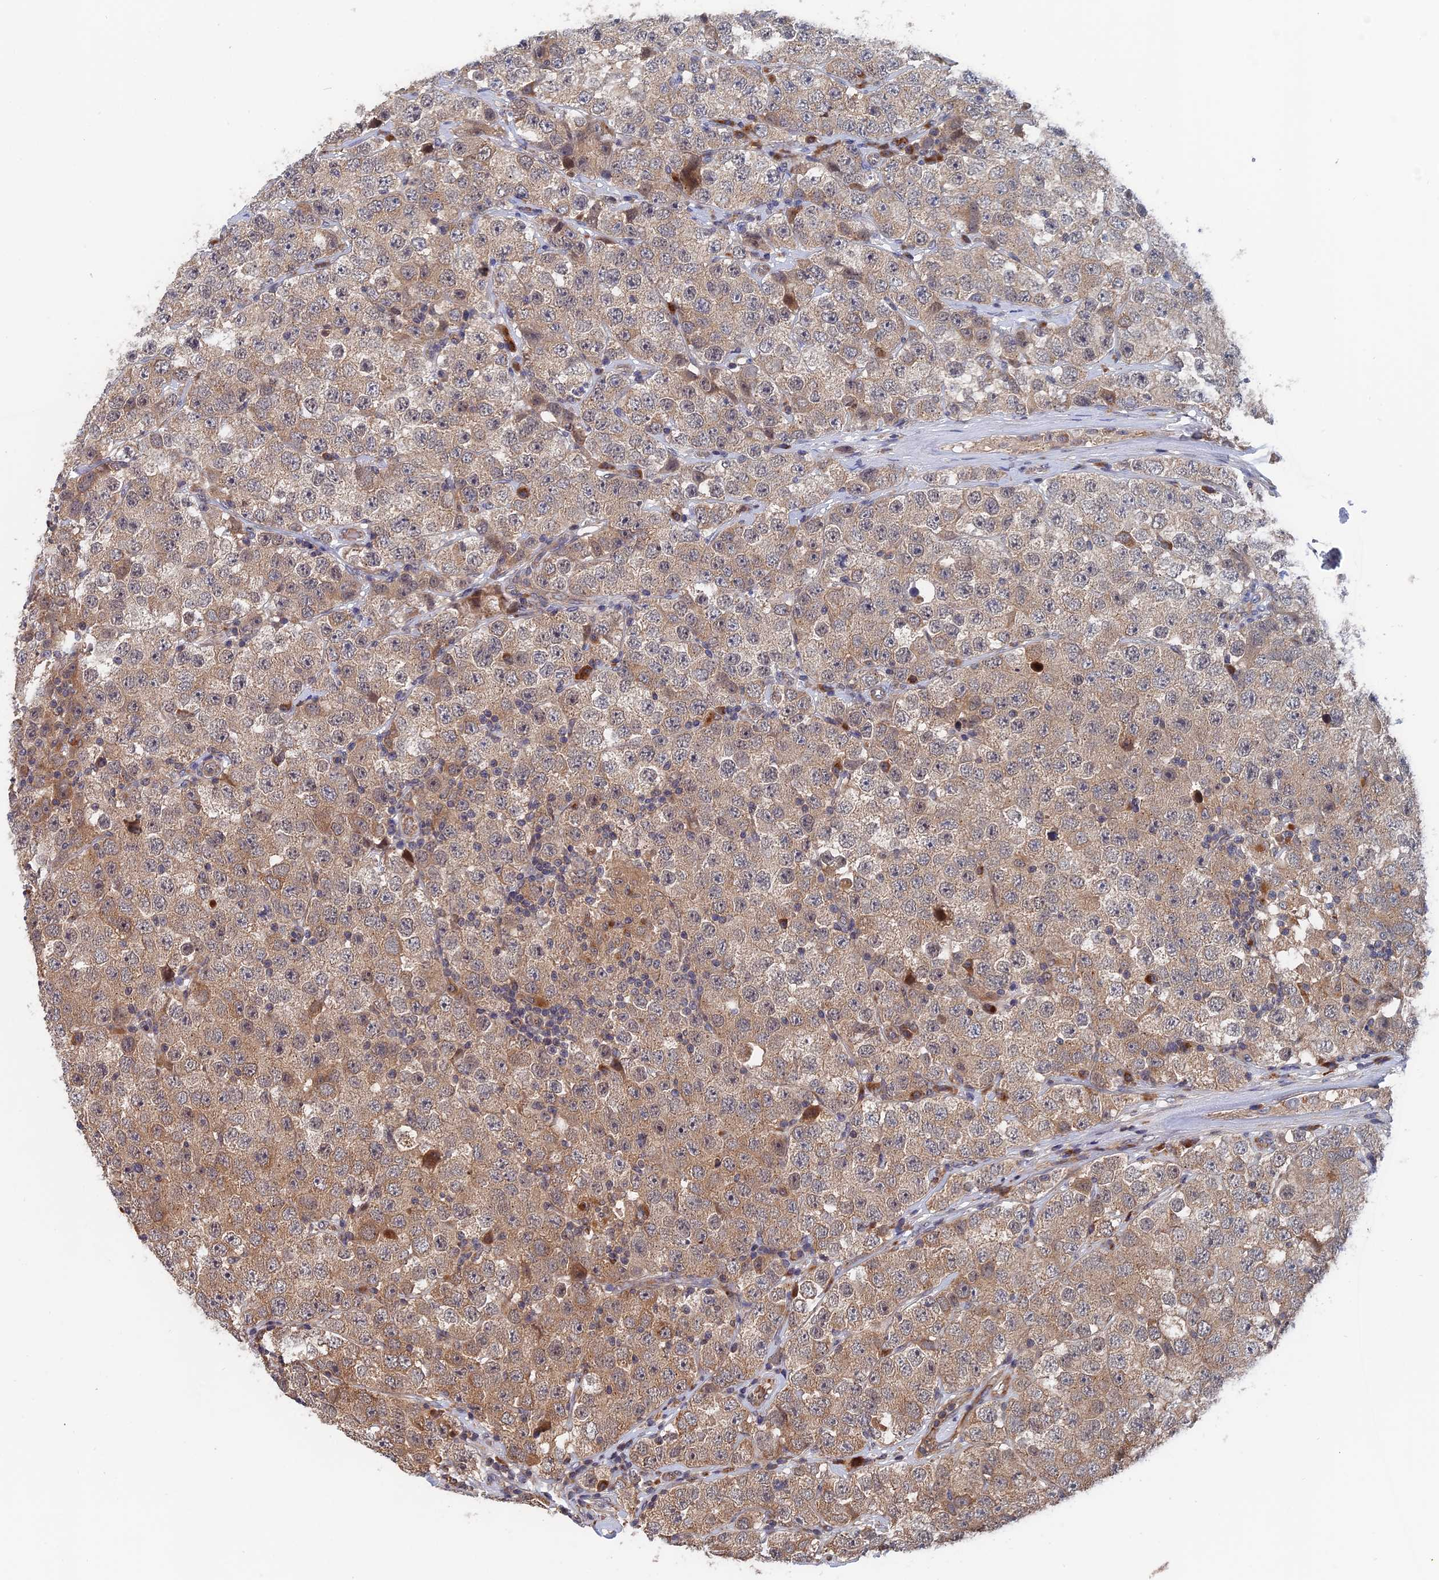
{"staining": {"intensity": "weak", "quantity": "25%-75%", "location": "cytoplasmic/membranous"}, "tissue": "testis cancer", "cell_type": "Tumor cells", "image_type": "cancer", "snomed": [{"axis": "morphology", "description": "Seminoma, NOS"}, {"axis": "topography", "description": "Testis"}], "caption": "Immunohistochemistry photomicrograph of neoplastic tissue: testis cancer (seminoma) stained using immunohistochemistry (IHC) reveals low levels of weak protein expression localized specifically in the cytoplasmic/membranous of tumor cells, appearing as a cytoplasmic/membranous brown color.", "gene": "TRAPPC2L", "patient": {"sex": "male", "age": 28}}